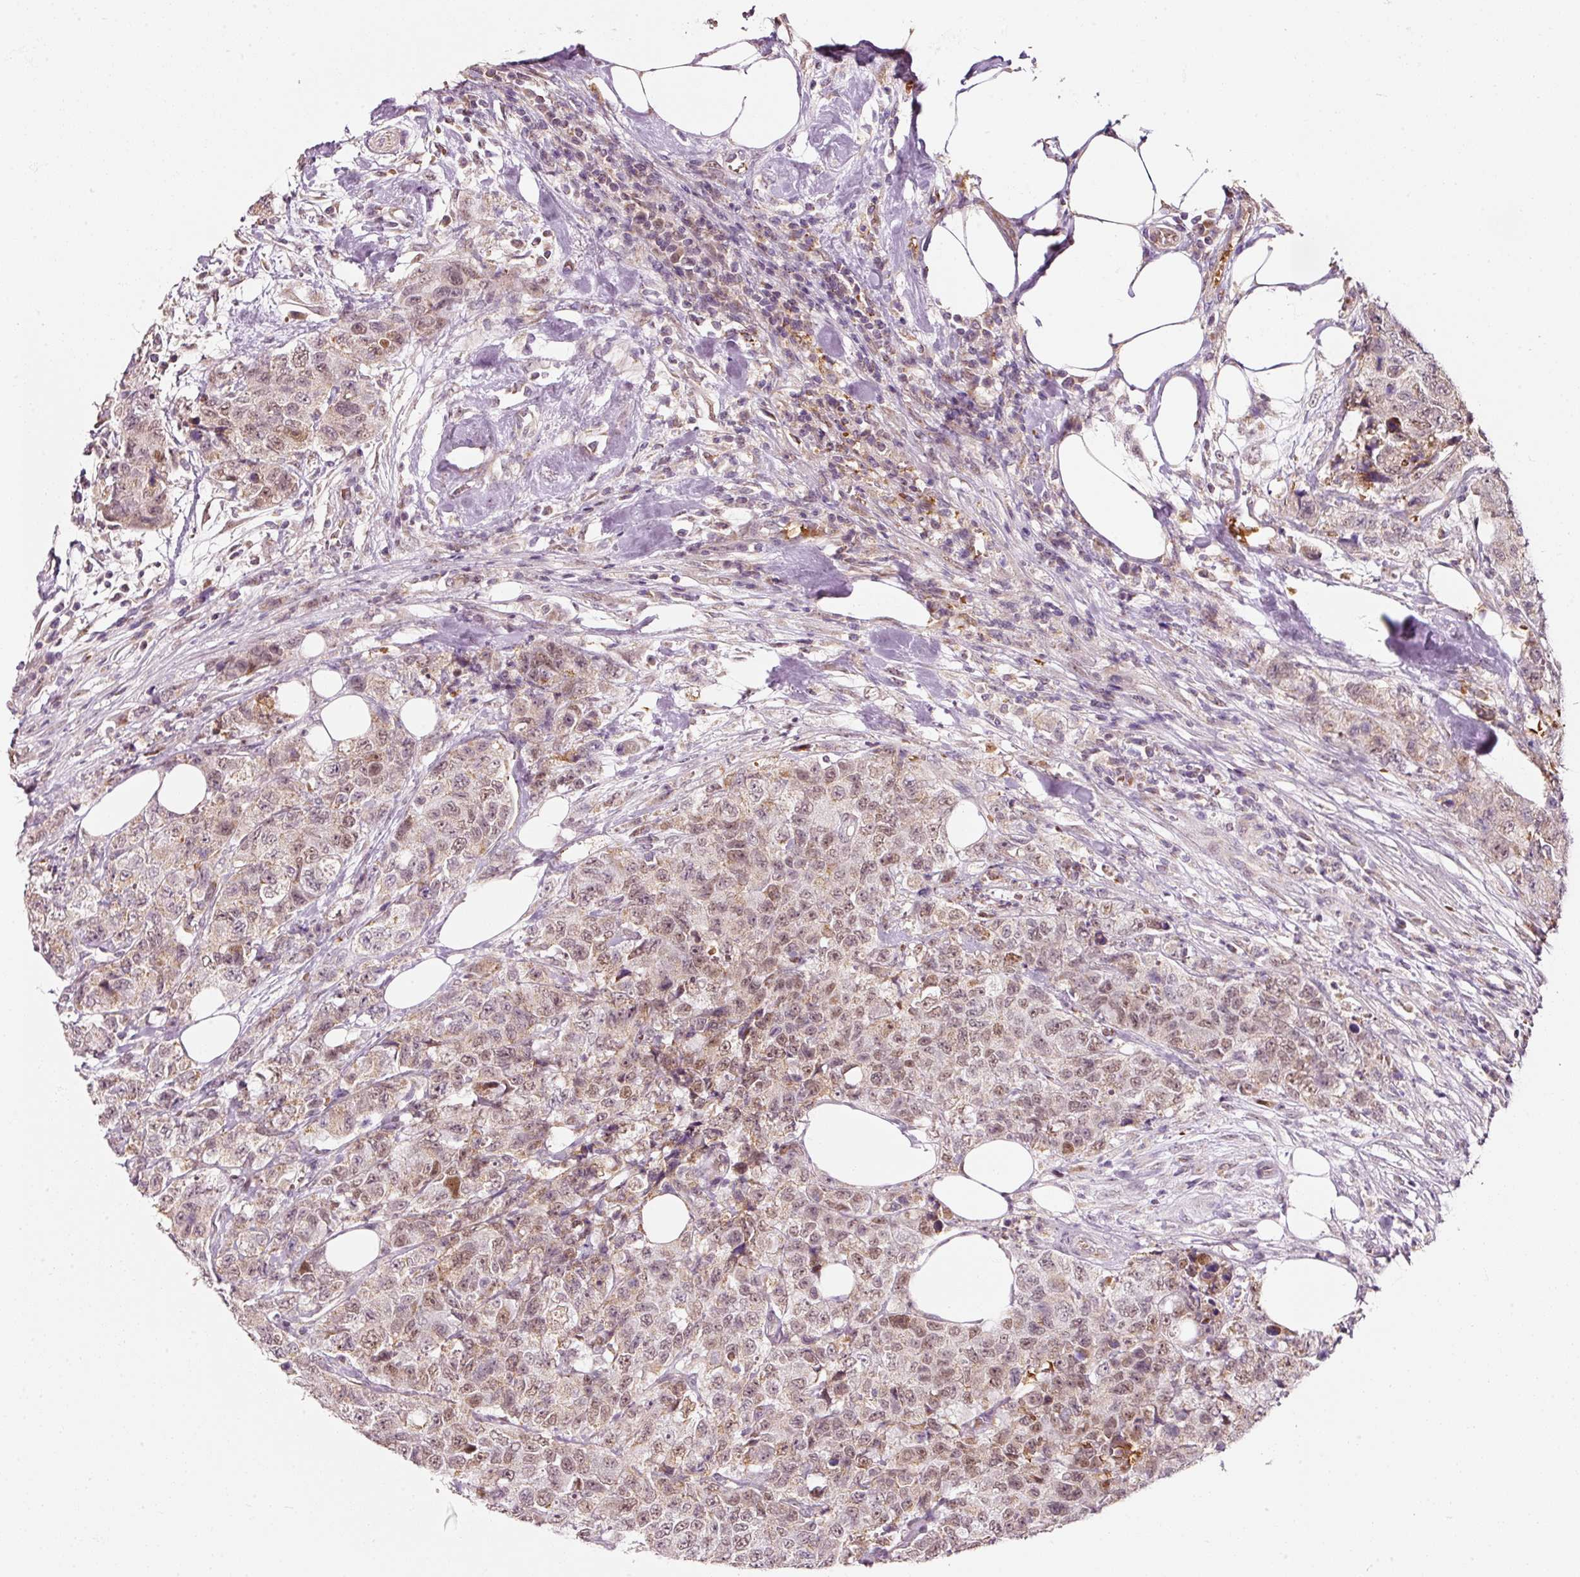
{"staining": {"intensity": "moderate", "quantity": ">75%", "location": "cytoplasmic/membranous,nuclear"}, "tissue": "urothelial cancer", "cell_type": "Tumor cells", "image_type": "cancer", "snomed": [{"axis": "morphology", "description": "Urothelial carcinoma, High grade"}, {"axis": "topography", "description": "Urinary bladder"}], "caption": "DAB (3,3'-diaminobenzidine) immunohistochemical staining of urothelial cancer exhibits moderate cytoplasmic/membranous and nuclear protein staining in about >75% of tumor cells.", "gene": "ZNF460", "patient": {"sex": "female", "age": 78}}